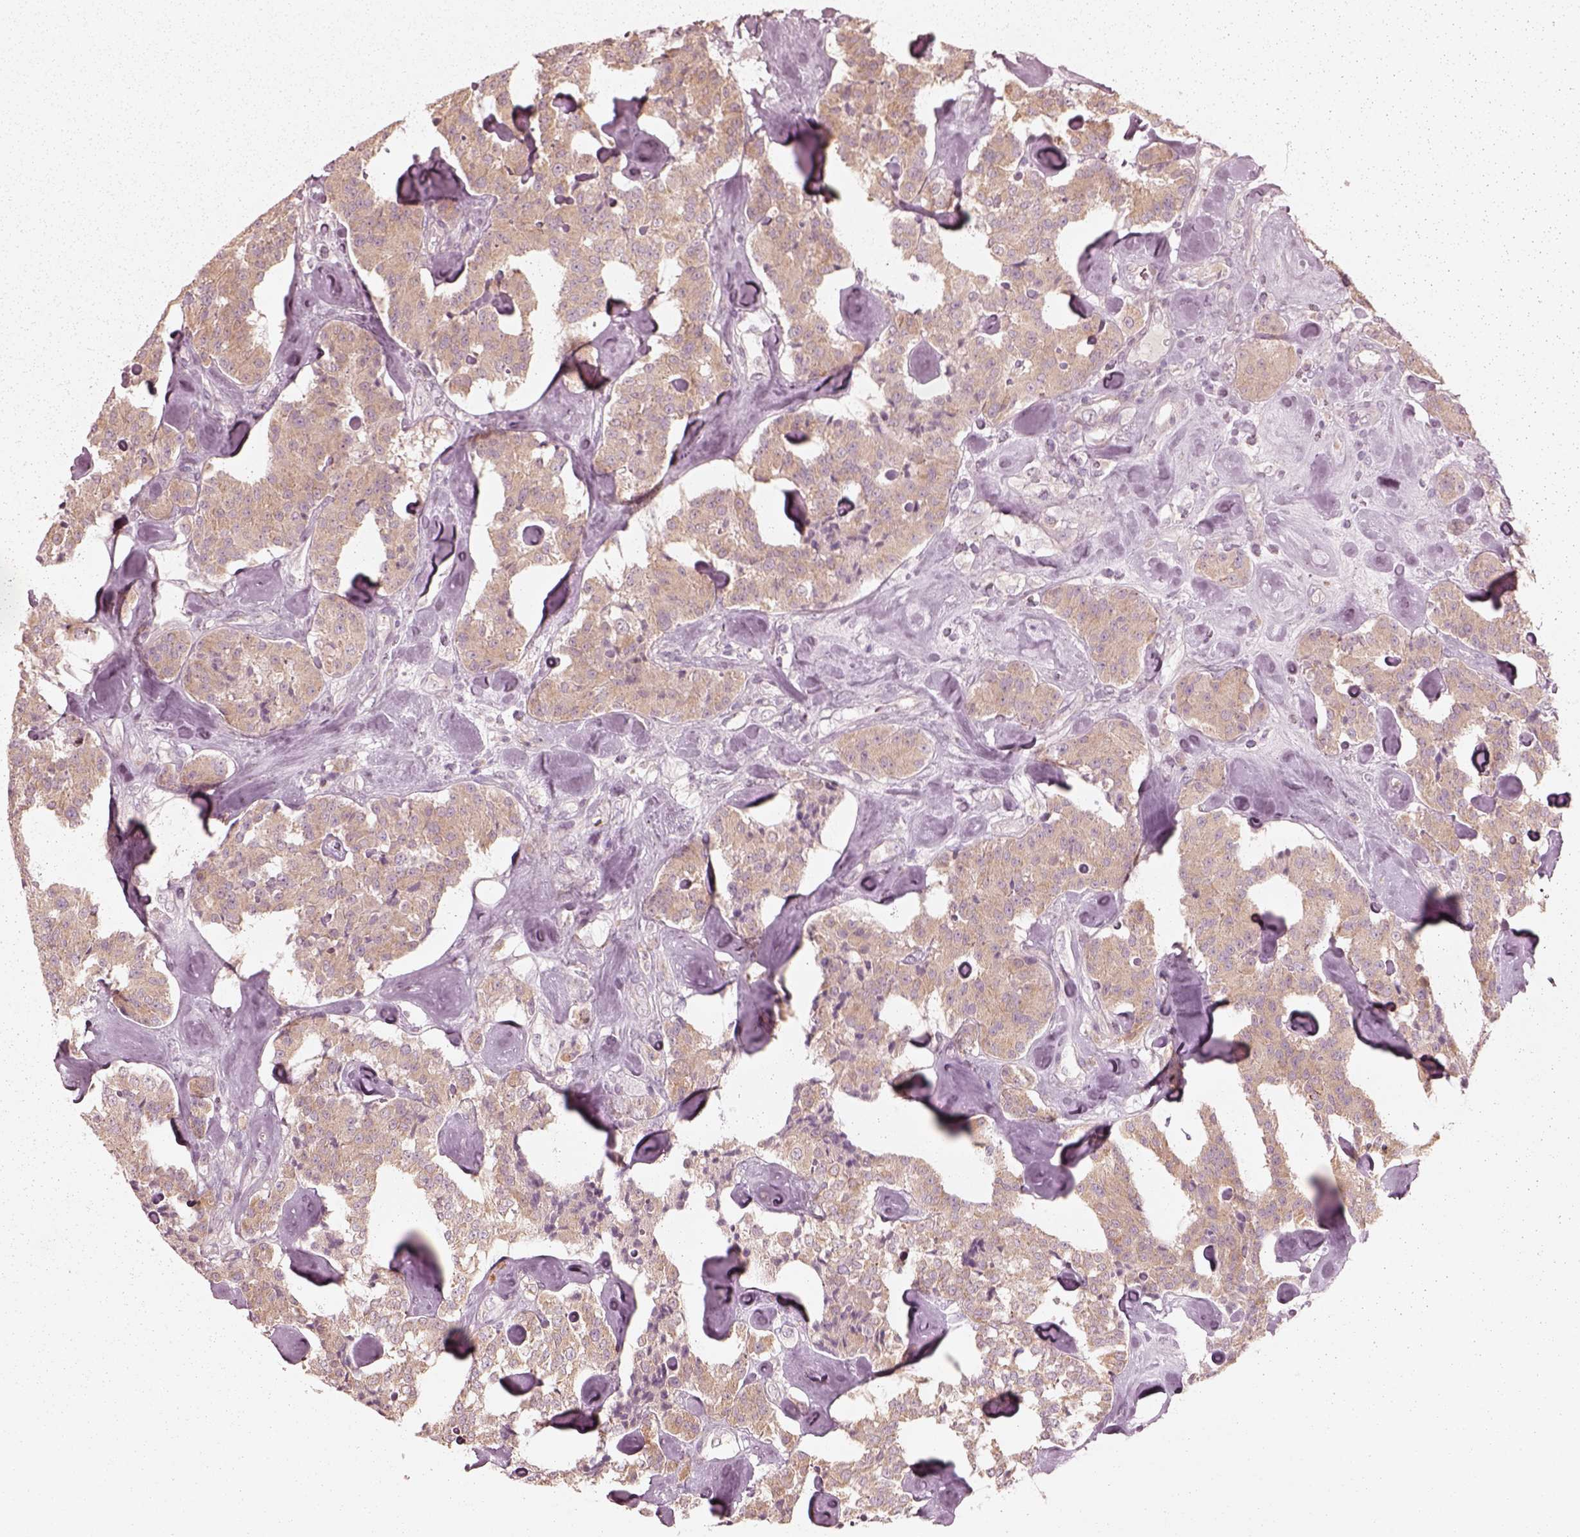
{"staining": {"intensity": "weak", "quantity": "25%-75%", "location": "cytoplasmic/membranous"}, "tissue": "carcinoid", "cell_type": "Tumor cells", "image_type": "cancer", "snomed": [{"axis": "morphology", "description": "Carcinoid, malignant, NOS"}, {"axis": "topography", "description": "Pancreas"}], "caption": "Carcinoid (malignant) stained with a protein marker shows weak staining in tumor cells.", "gene": "RAB3C", "patient": {"sex": "male", "age": 41}}